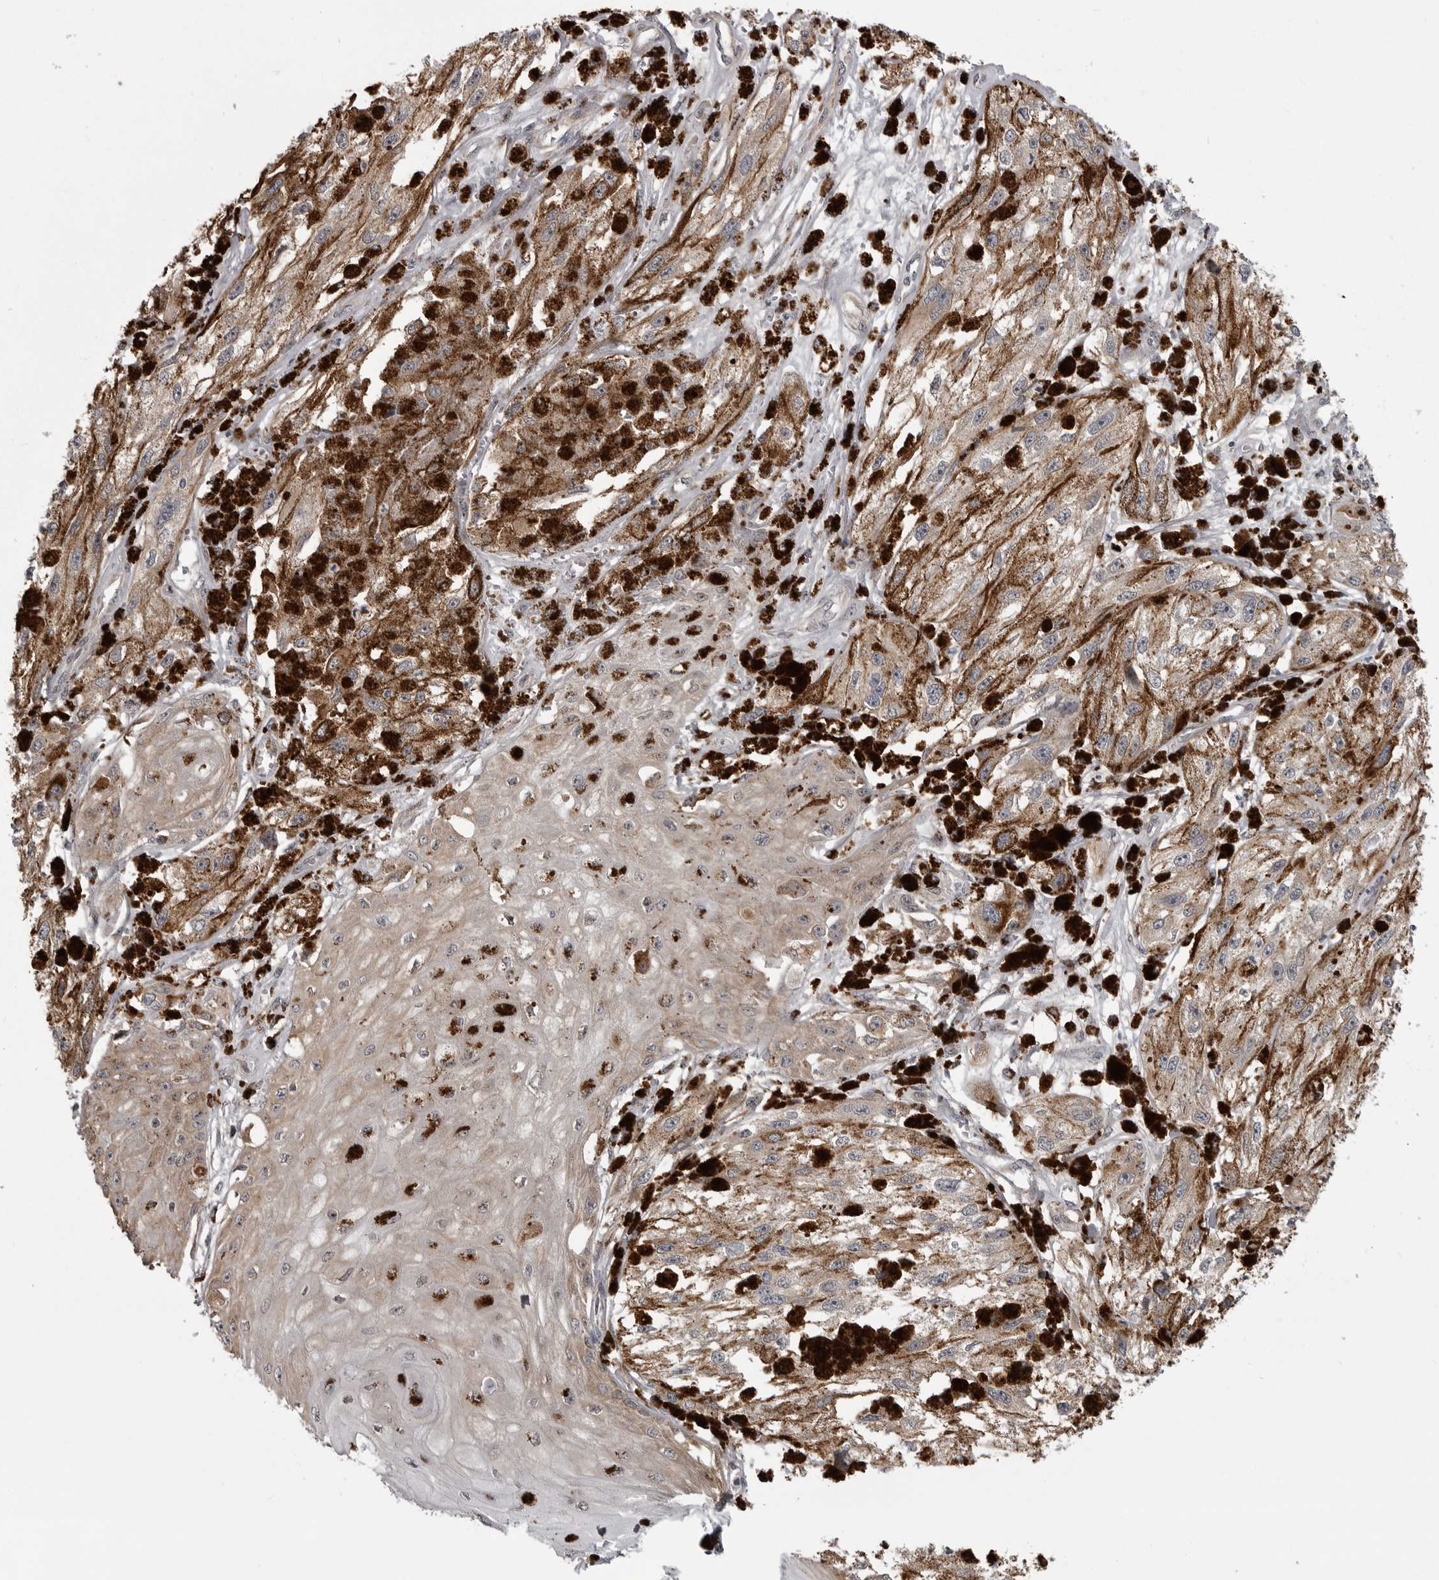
{"staining": {"intensity": "negative", "quantity": "none", "location": "none"}, "tissue": "melanoma", "cell_type": "Tumor cells", "image_type": "cancer", "snomed": [{"axis": "morphology", "description": "Malignant melanoma, NOS"}, {"axis": "topography", "description": "Skin"}], "caption": "Malignant melanoma stained for a protein using immunohistochemistry shows no staining tumor cells.", "gene": "SNX16", "patient": {"sex": "male", "age": 88}}